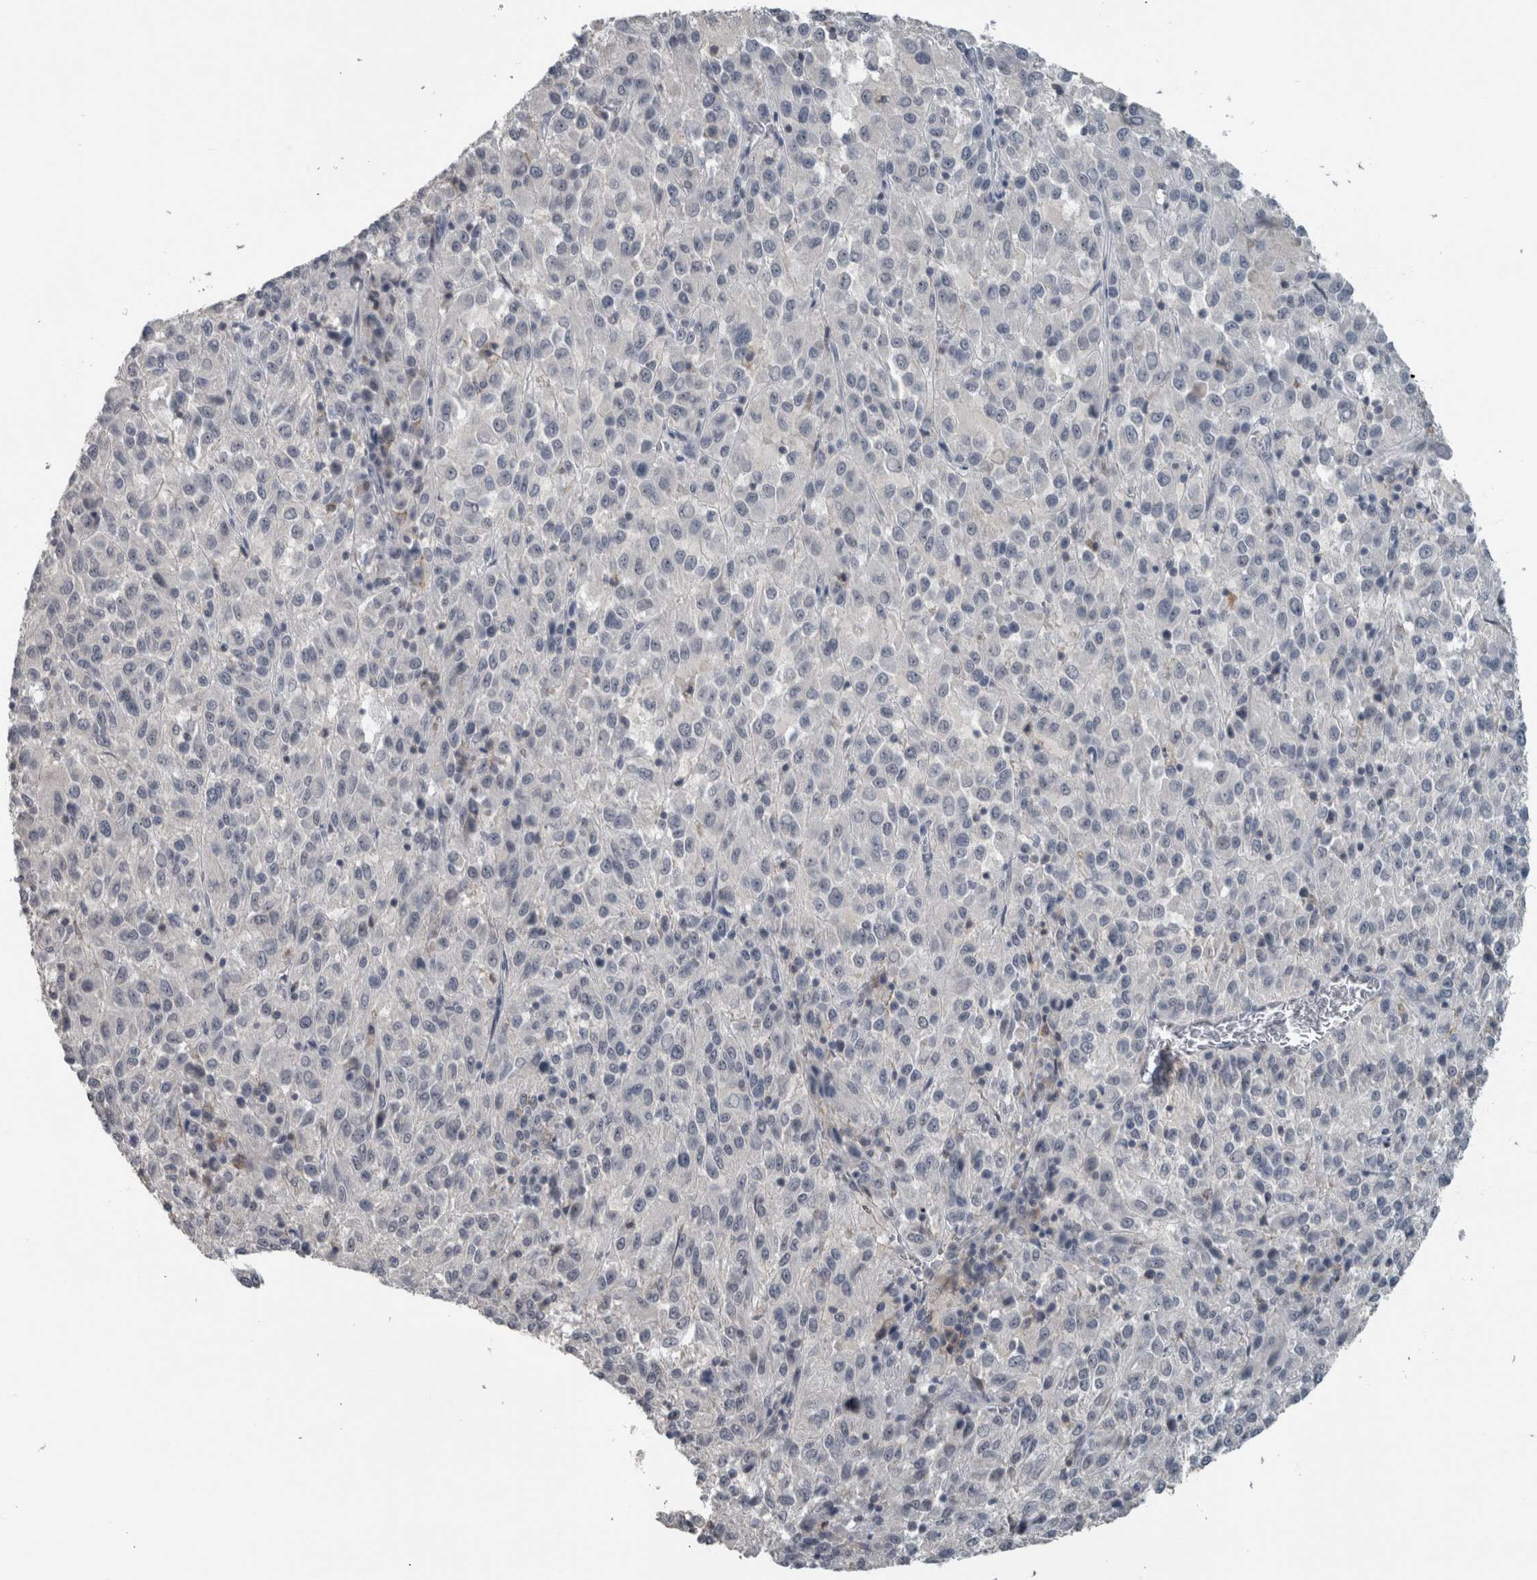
{"staining": {"intensity": "negative", "quantity": "none", "location": "none"}, "tissue": "melanoma", "cell_type": "Tumor cells", "image_type": "cancer", "snomed": [{"axis": "morphology", "description": "Malignant melanoma, Metastatic site"}, {"axis": "topography", "description": "Lung"}], "caption": "A high-resolution photomicrograph shows immunohistochemistry staining of malignant melanoma (metastatic site), which displays no significant staining in tumor cells.", "gene": "ACSF2", "patient": {"sex": "male", "age": 64}}